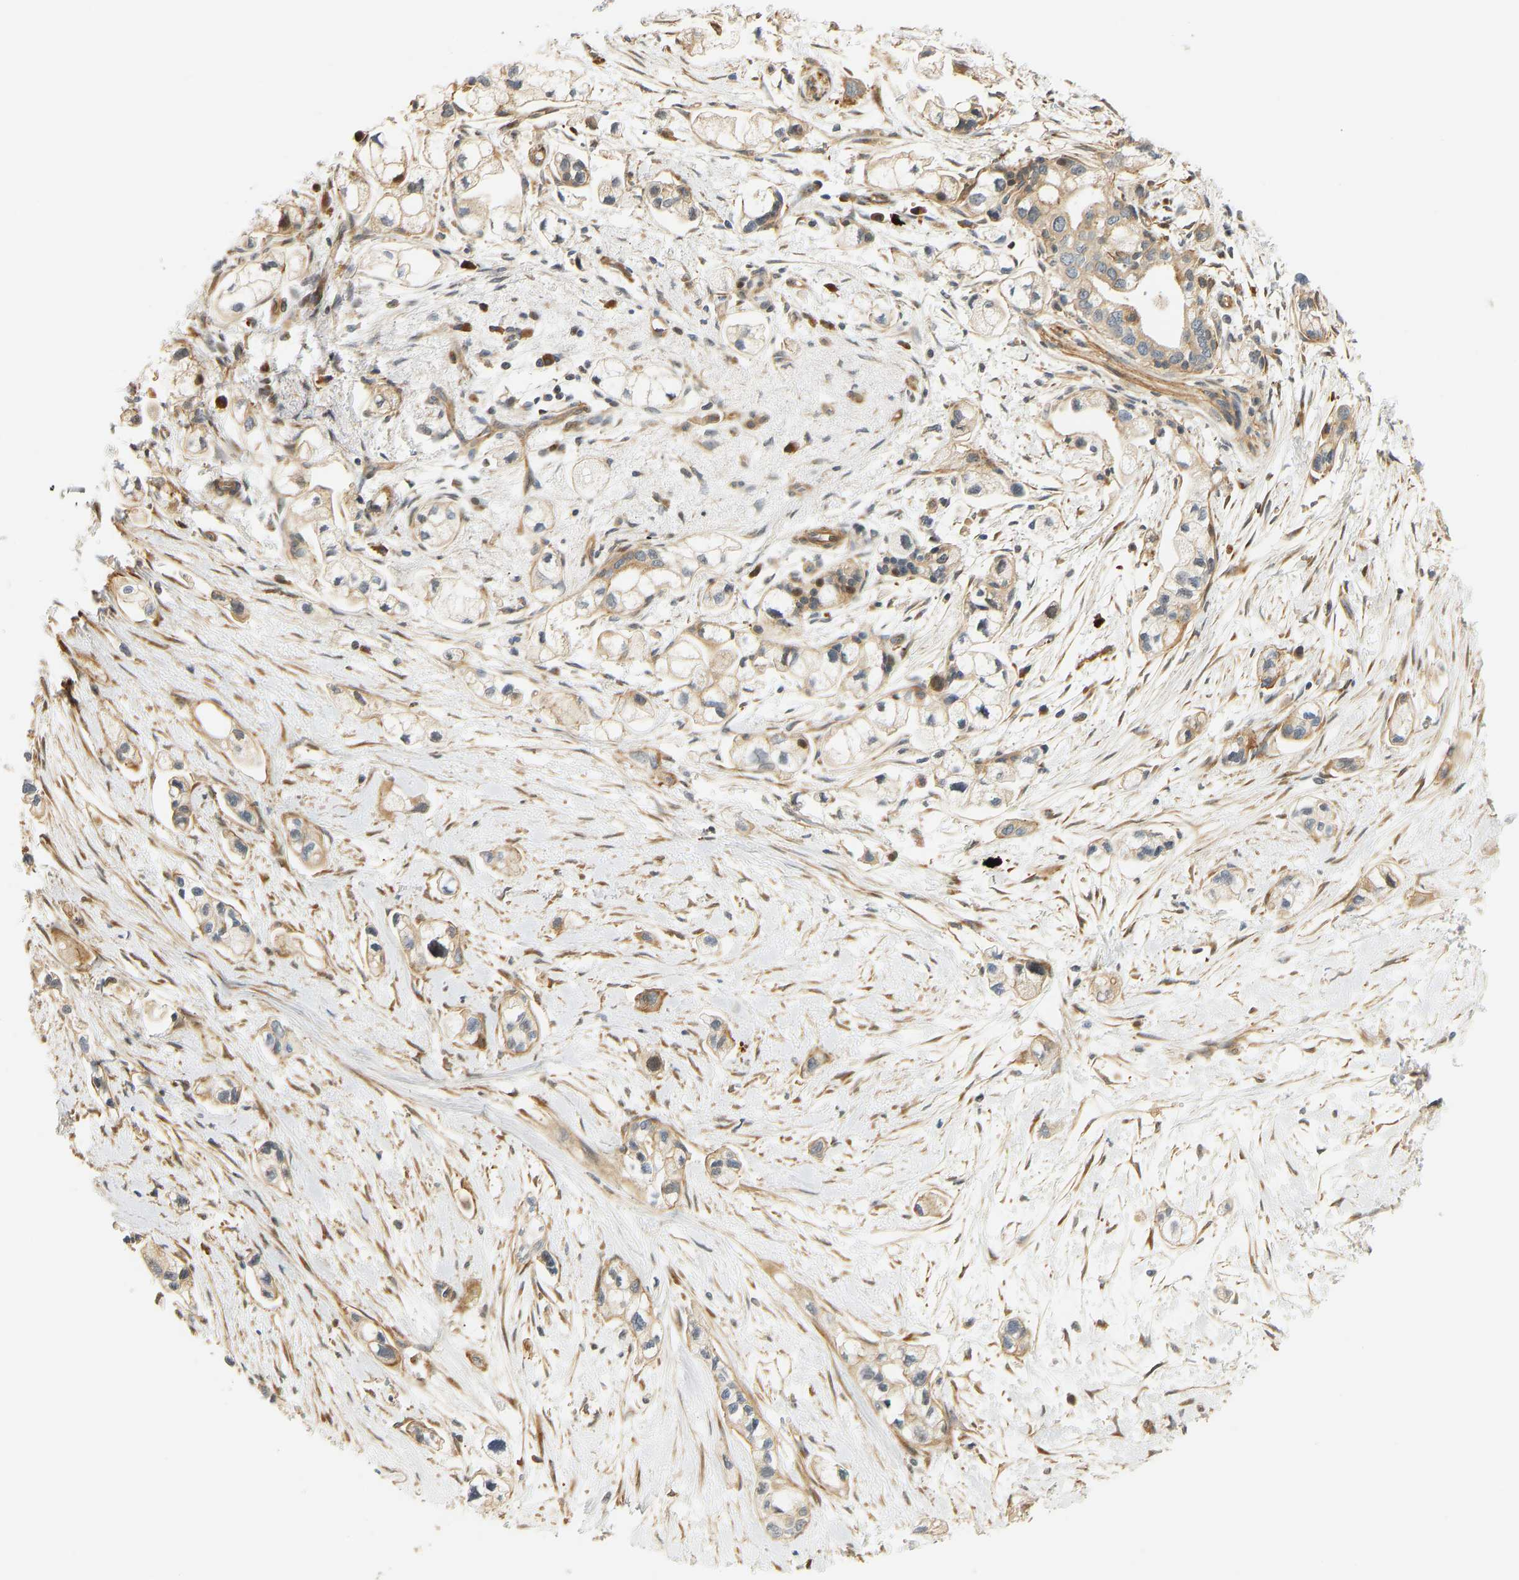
{"staining": {"intensity": "moderate", "quantity": "<25%", "location": "cytoplasmic/membranous"}, "tissue": "pancreatic cancer", "cell_type": "Tumor cells", "image_type": "cancer", "snomed": [{"axis": "morphology", "description": "Adenocarcinoma, NOS"}, {"axis": "topography", "description": "Pancreas"}], "caption": "Adenocarcinoma (pancreatic) tissue exhibits moderate cytoplasmic/membranous expression in about <25% of tumor cells", "gene": "CEP57", "patient": {"sex": "male", "age": 74}}